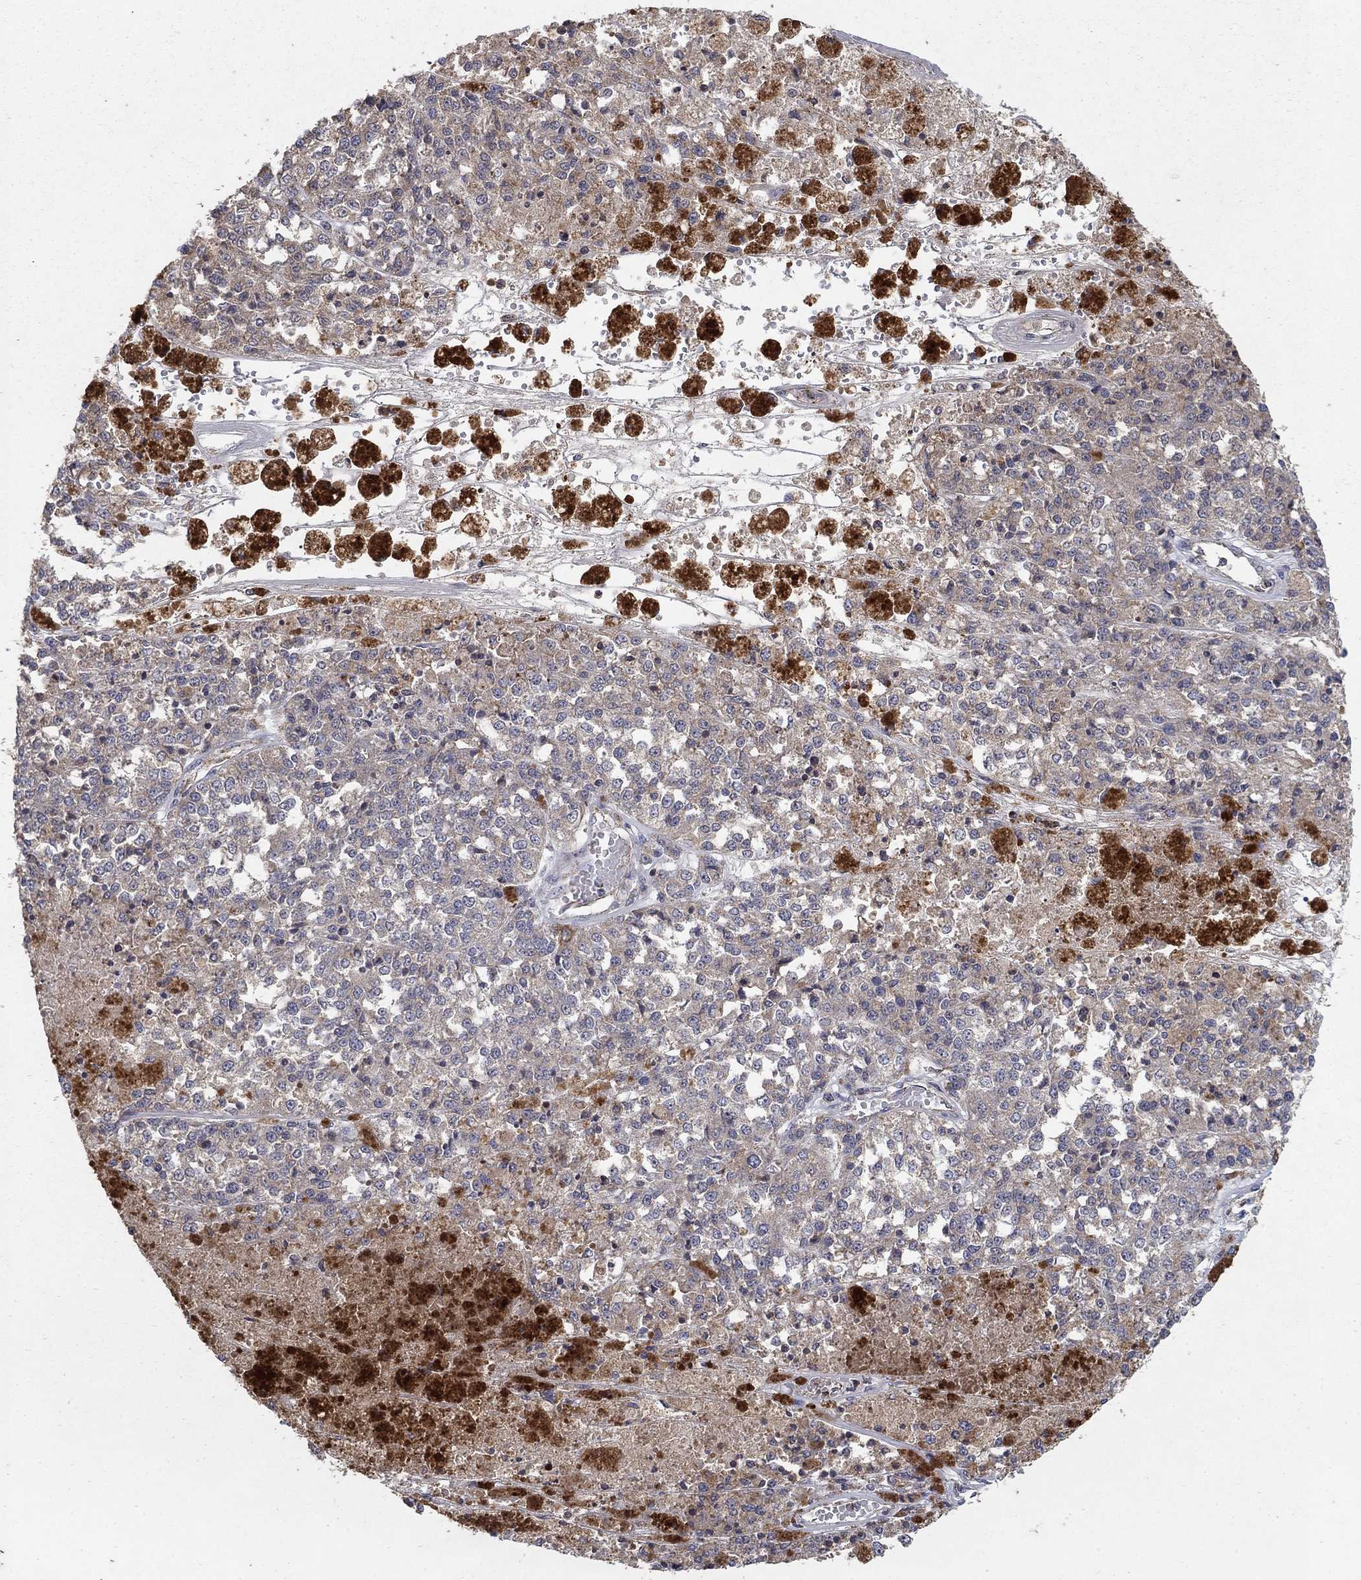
{"staining": {"intensity": "weak", "quantity": "25%-75%", "location": "cytoplasmic/membranous"}, "tissue": "melanoma", "cell_type": "Tumor cells", "image_type": "cancer", "snomed": [{"axis": "morphology", "description": "Malignant melanoma, Metastatic site"}, {"axis": "topography", "description": "Lymph node"}], "caption": "Human malignant melanoma (metastatic site) stained with a brown dye exhibits weak cytoplasmic/membranous positive staining in about 25%-75% of tumor cells.", "gene": "GPSM1", "patient": {"sex": "female", "age": 64}}